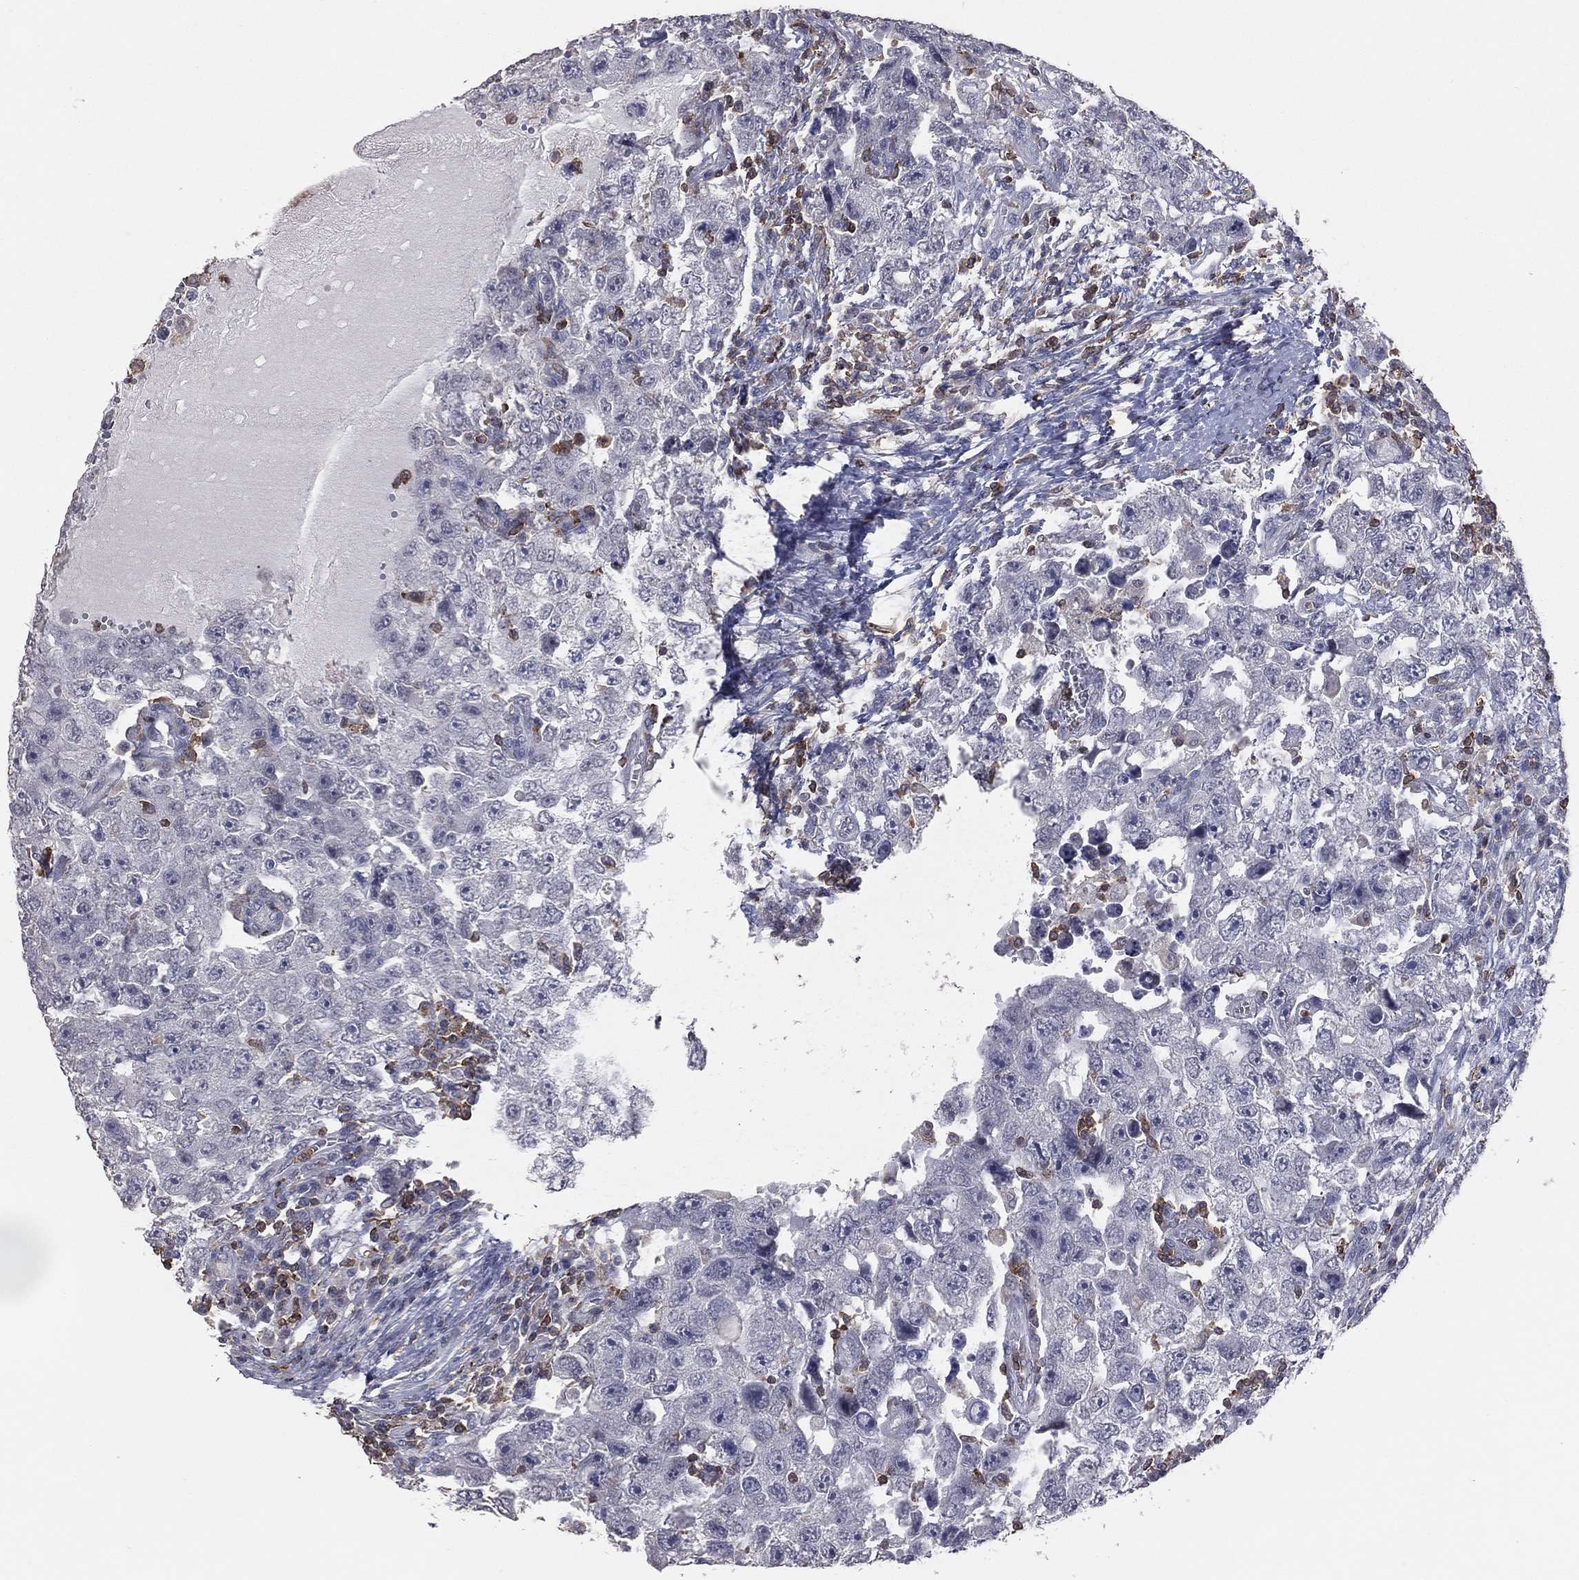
{"staining": {"intensity": "negative", "quantity": "none", "location": "none"}, "tissue": "testis cancer", "cell_type": "Tumor cells", "image_type": "cancer", "snomed": [{"axis": "morphology", "description": "Carcinoma, Embryonal, NOS"}, {"axis": "topography", "description": "Testis"}], "caption": "Histopathology image shows no significant protein expression in tumor cells of testis embryonal carcinoma.", "gene": "PSTPIP1", "patient": {"sex": "male", "age": 26}}